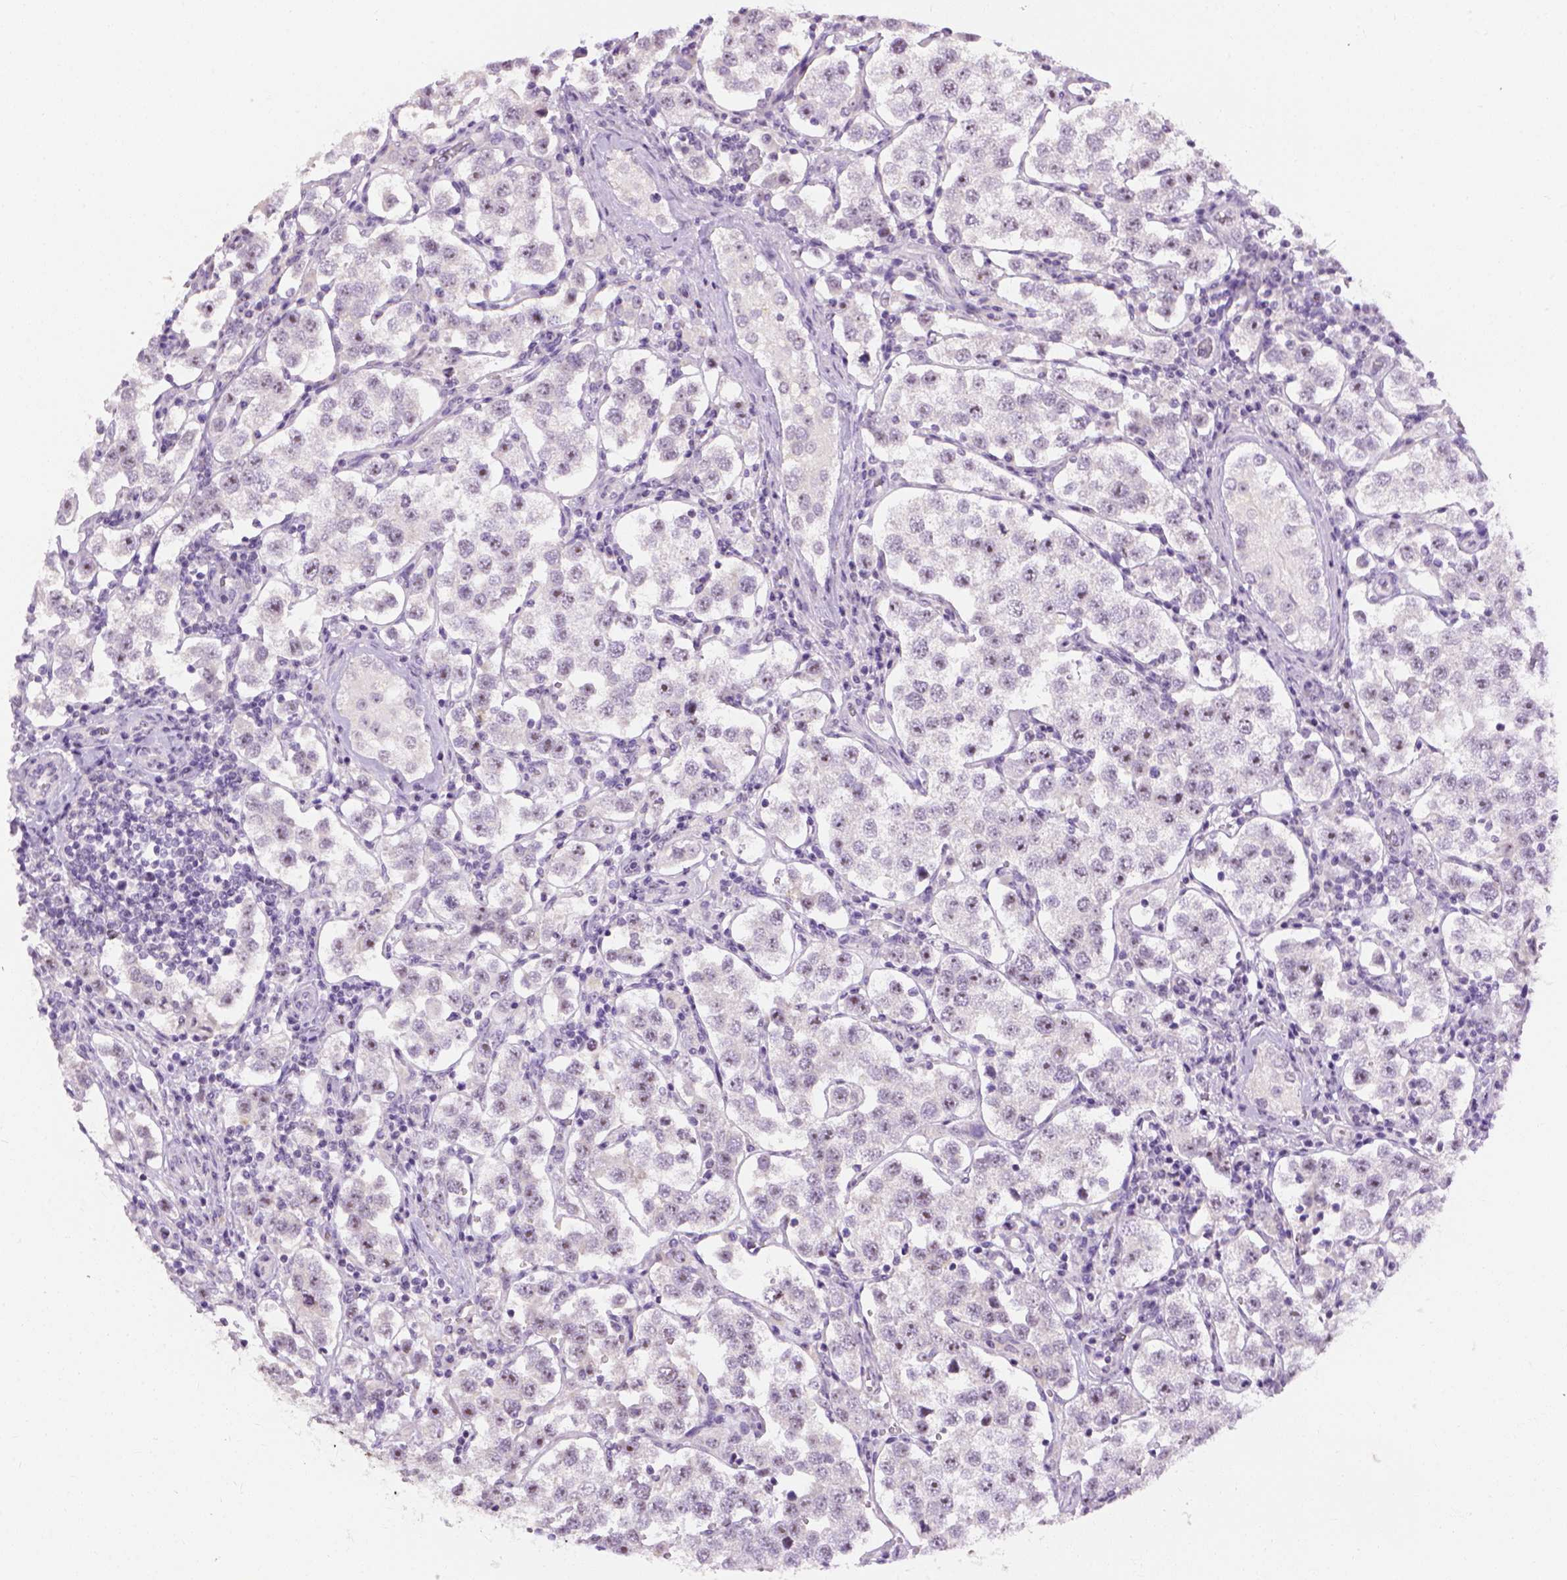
{"staining": {"intensity": "weak", "quantity": "25%-75%", "location": "nuclear"}, "tissue": "testis cancer", "cell_type": "Tumor cells", "image_type": "cancer", "snomed": [{"axis": "morphology", "description": "Seminoma, NOS"}, {"axis": "topography", "description": "Testis"}], "caption": "DAB (3,3'-diaminobenzidine) immunohistochemical staining of human testis cancer (seminoma) displays weak nuclear protein positivity in approximately 25%-75% of tumor cells.", "gene": "UTP4", "patient": {"sex": "male", "age": 37}}